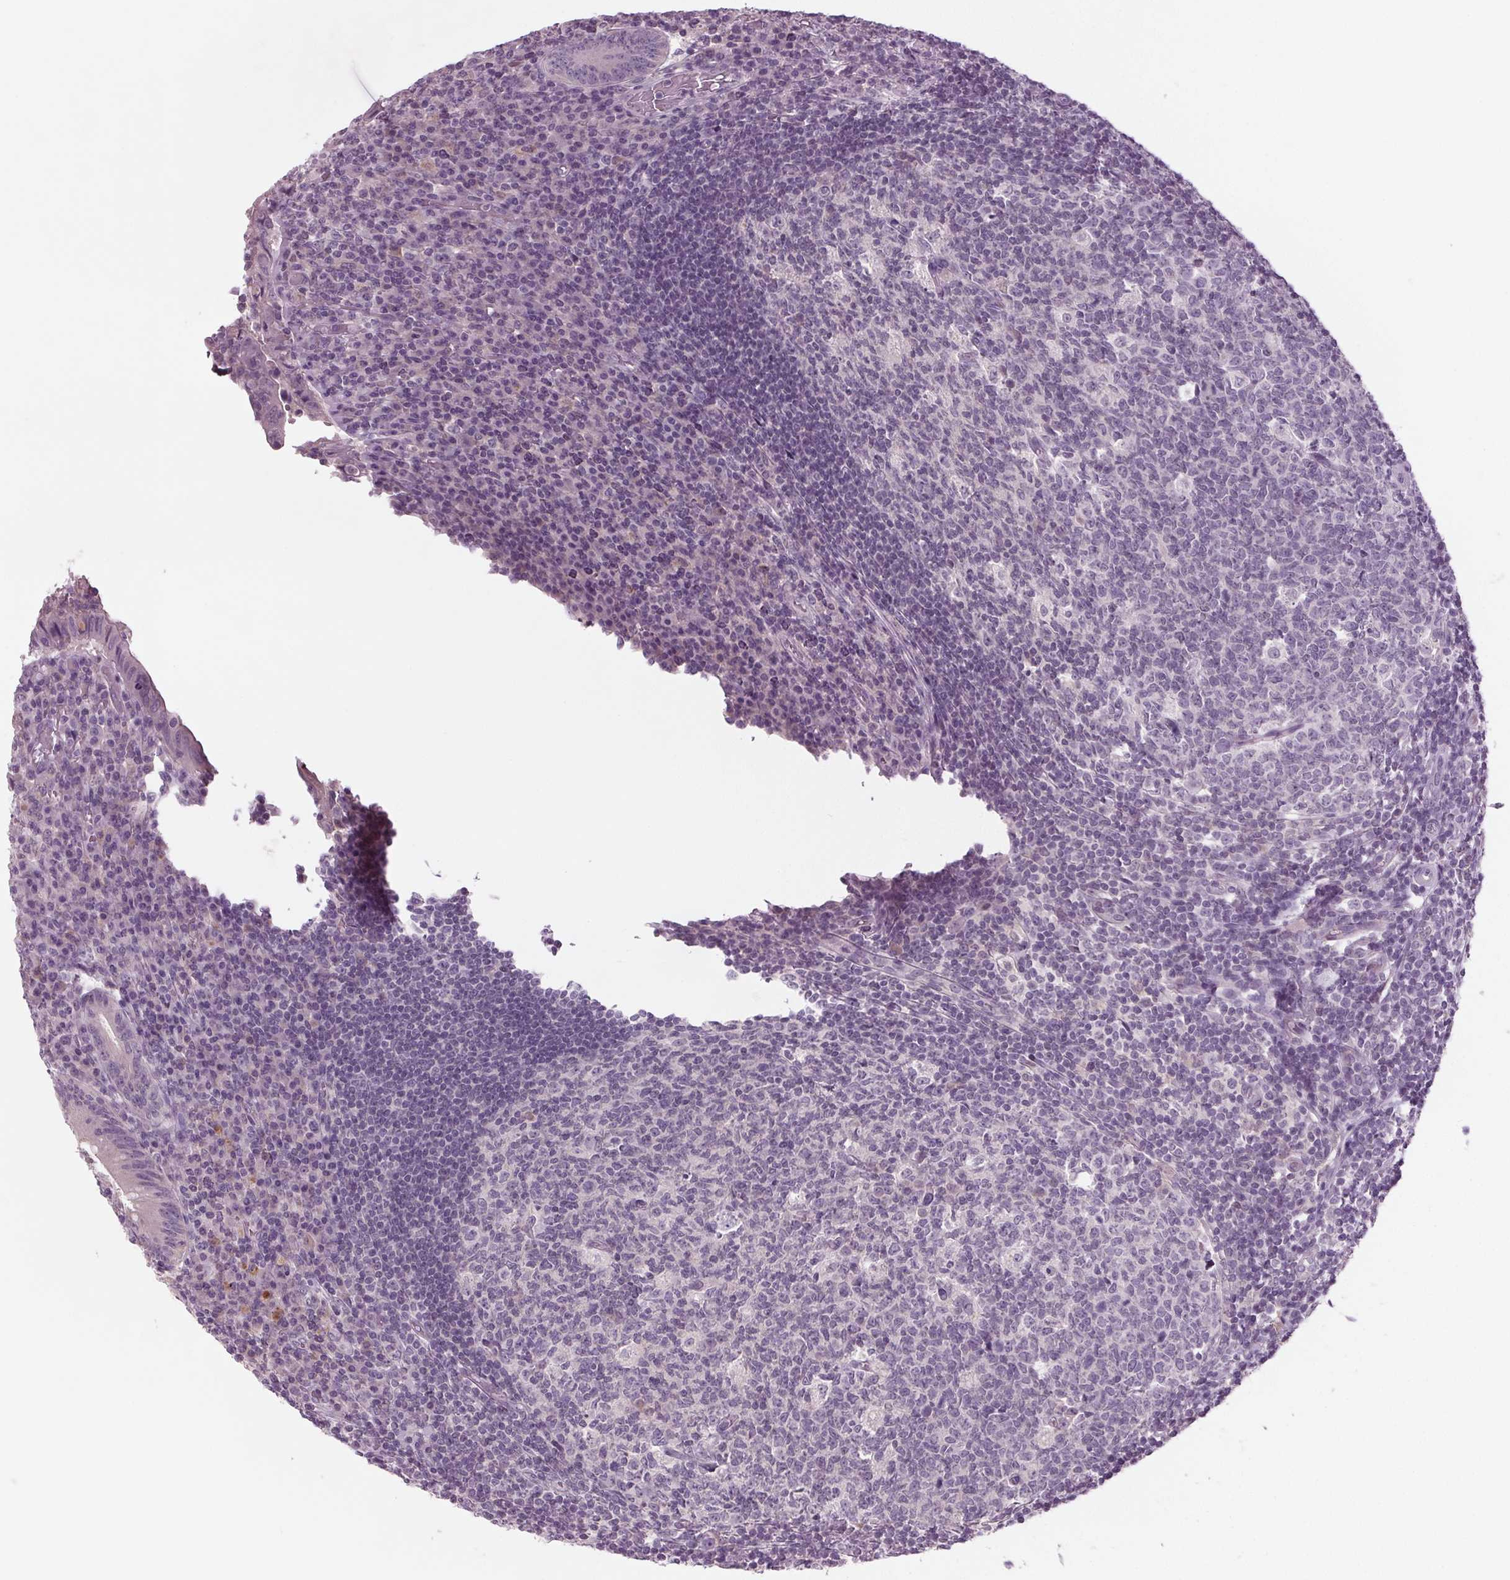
{"staining": {"intensity": "negative", "quantity": "none", "location": "none"}, "tissue": "appendix", "cell_type": "Glandular cells", "image_type": "normal", "snomed": [{"axis": "morphology", "description": "Normal tissue, NOS"}, {"axis": "topography", "description": "Appendix"}], "caption": "The micrograph exhibits no staining of glandular cells in normal appendix. (Brightfield microscopy of DAB (3,3'-diaminobenzidine) immunohistochemistry (IHC) at high magnification).", "gene": "BHLHE22", "patient": {"sex": "male", "age": 18}}